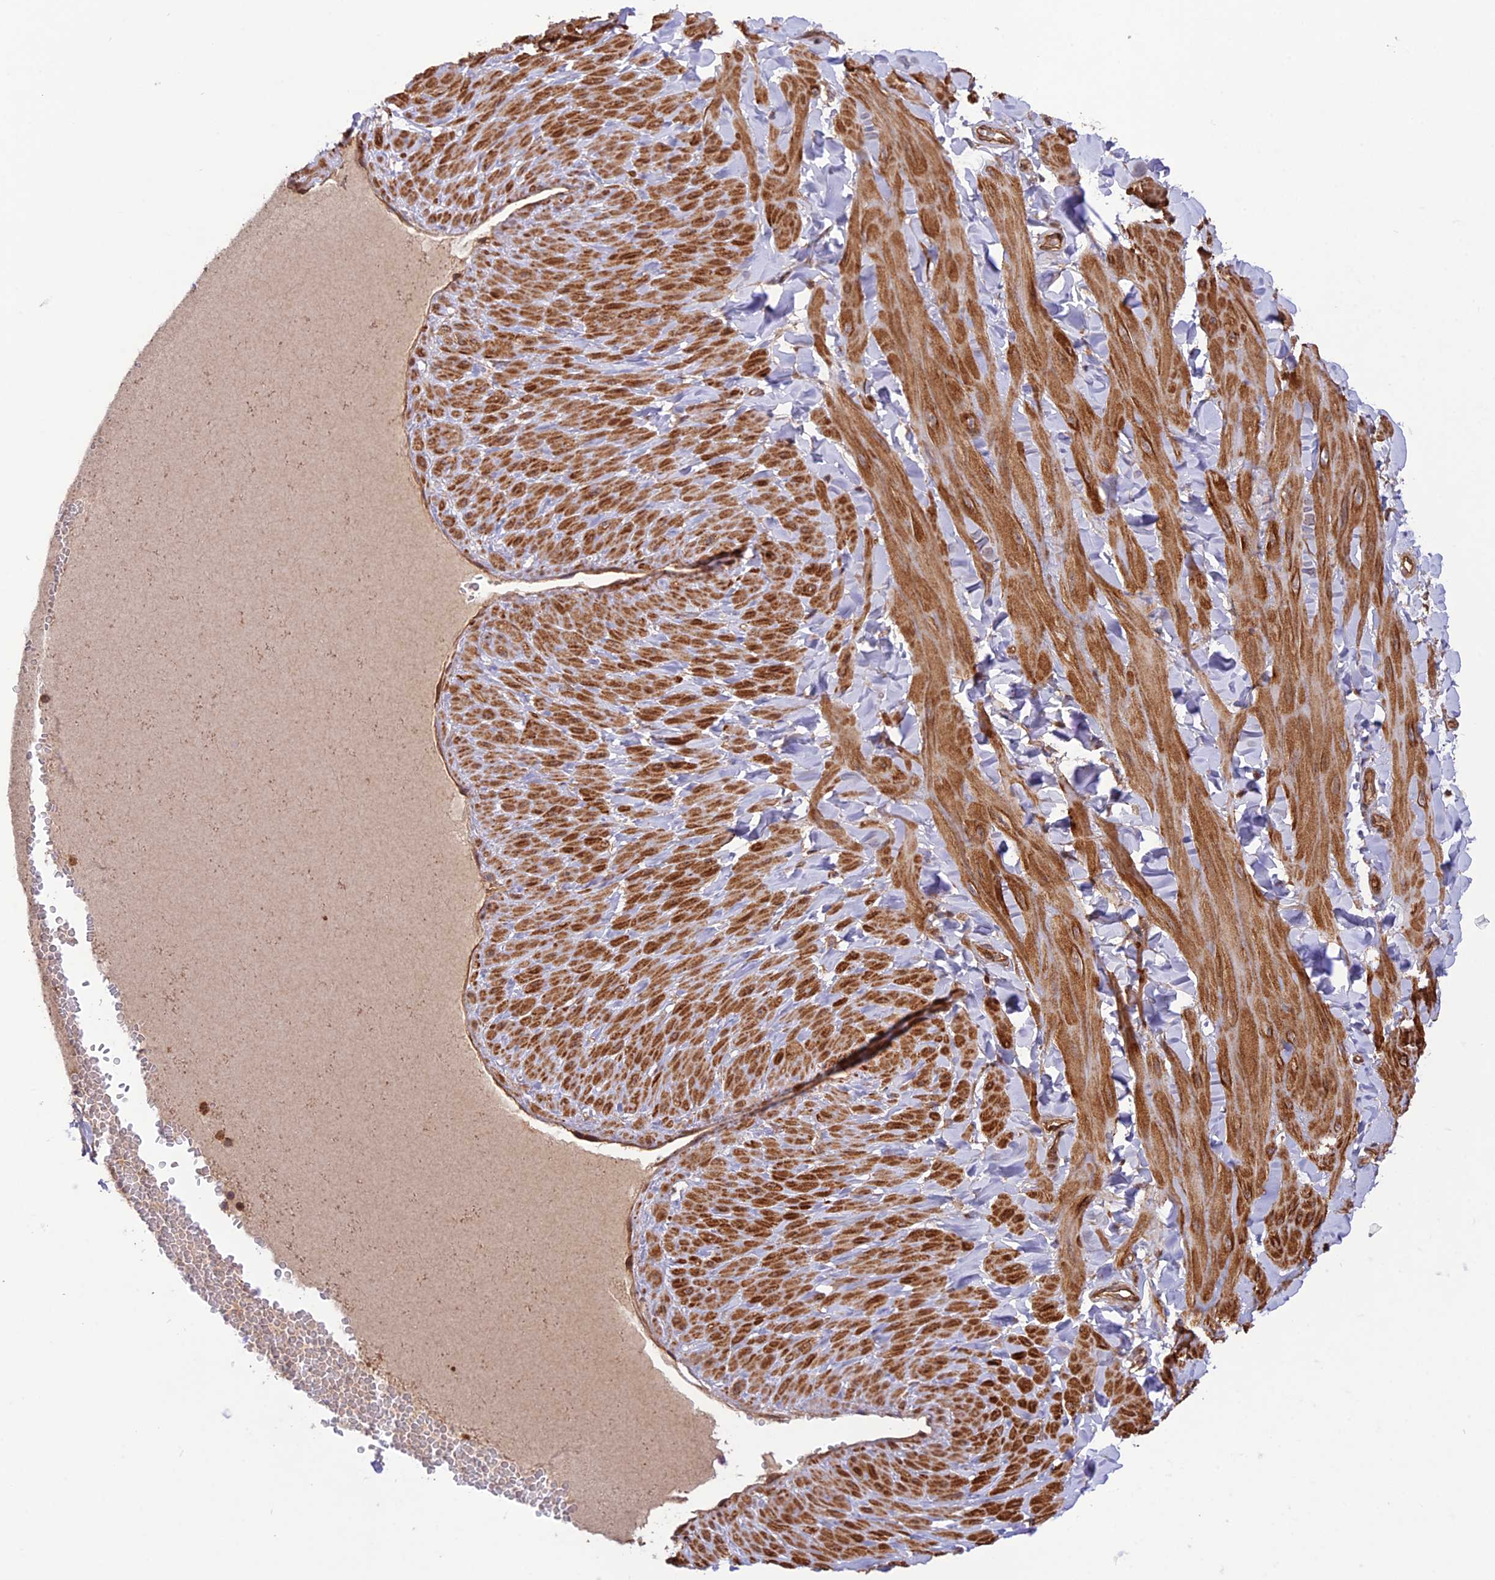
{"staining": {"intensity": "moderate", "quantity": ">75%", "location": "cytoplasmic/membranous"}, "tissue": "adipose tissue", "cell_type": "Adipocytes", "image_type": "normal", "snomed": [{"axis": "morphology", "description": "Normal tissue, NOS"}, {"axis": "topography", "description": "Adipose tissue"}, {"axis": "topography", "description": "Vascular tissue"}, {"axis": "topography", "description": "Peripheral nerve tissue"}], "caption": "IHC of normal human adipose tissue exhibits medium levels of moderate cytoplasmic/membranous staining in about >75% of adipocytes.", "gene": "FCHSD1", "patient": {"sex": "male", "age": 25}}